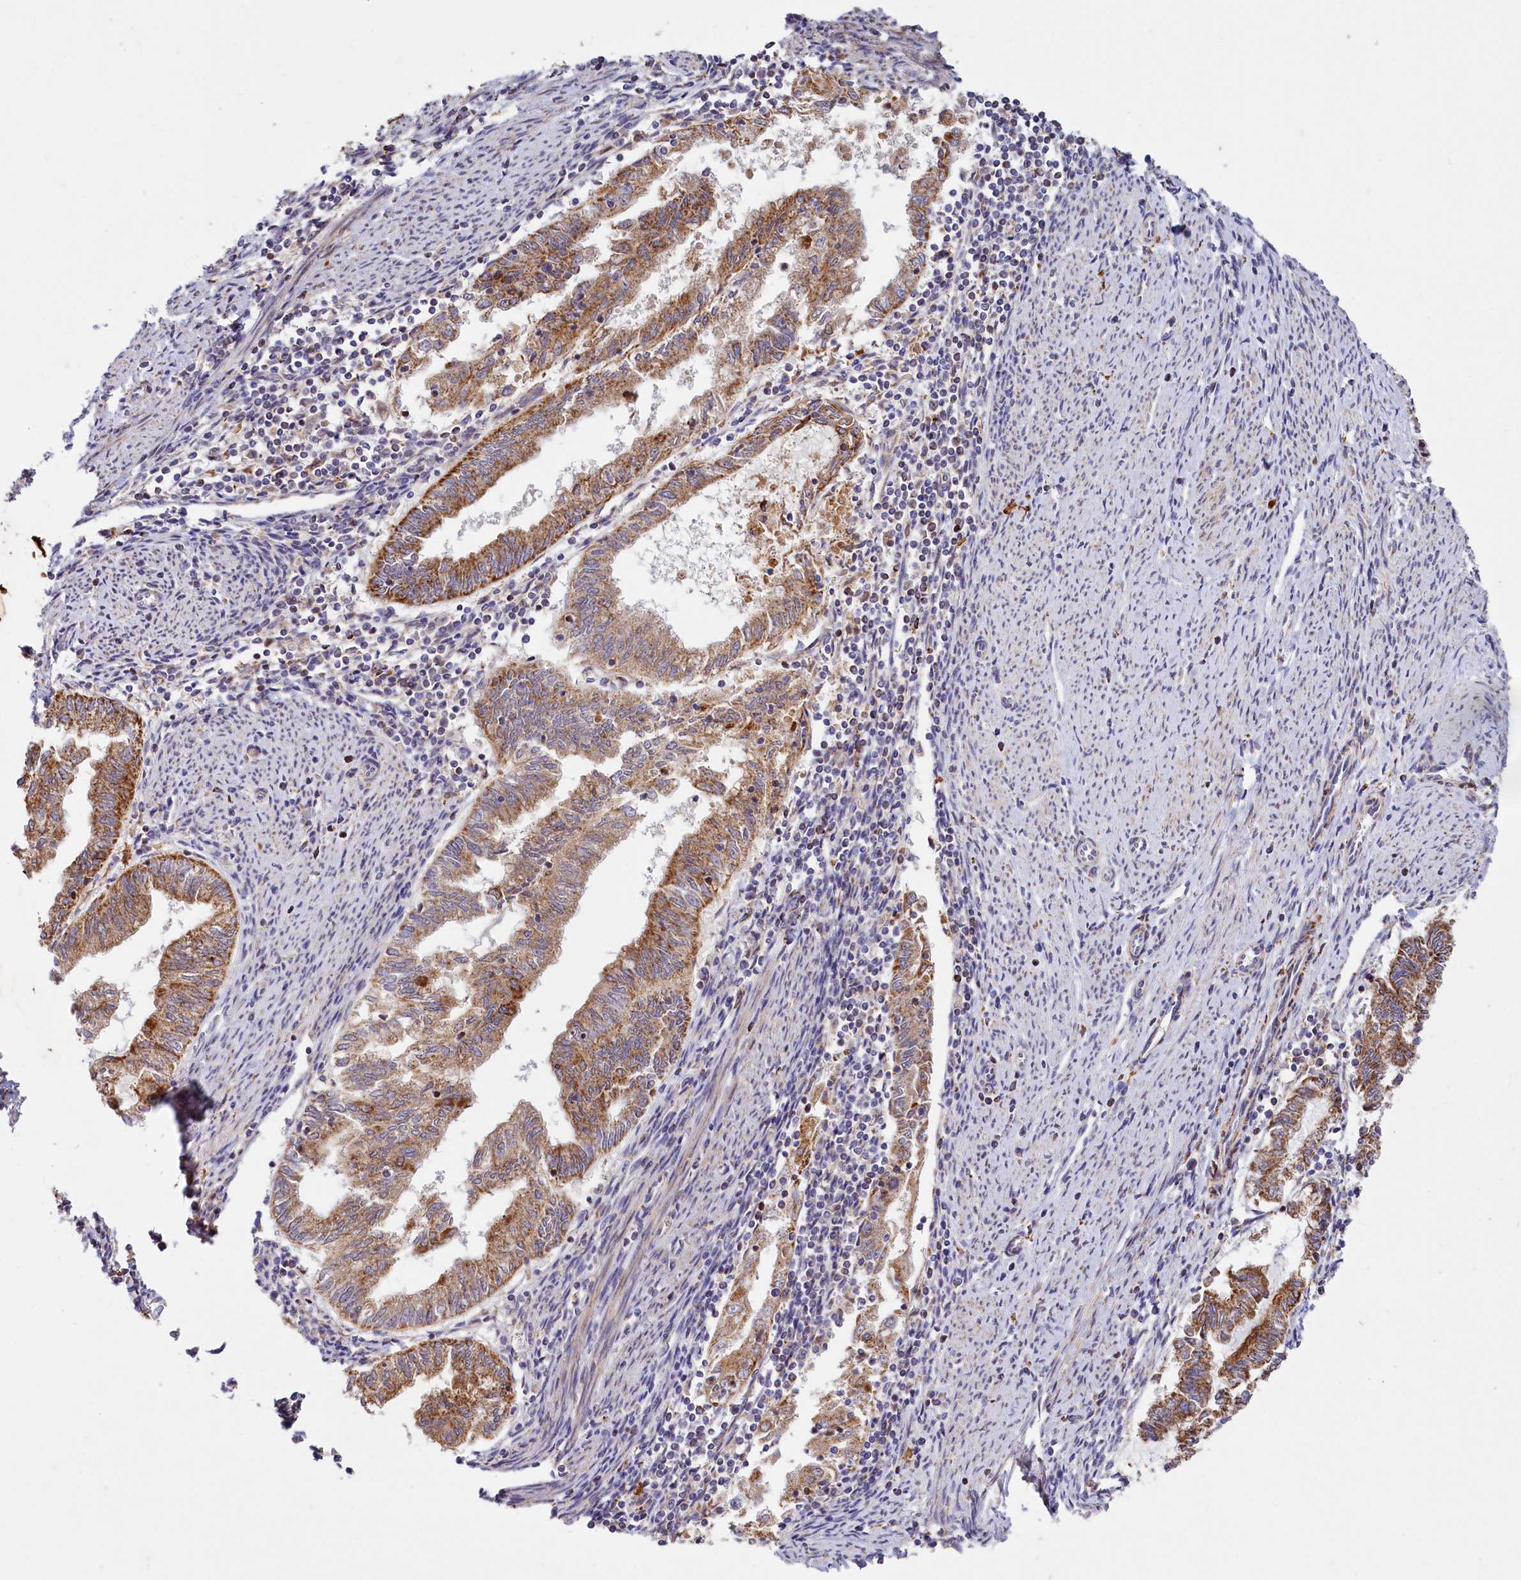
{"staining": {"intensity": "moderate", "quantity": ">75%", "location": "cytoplasmic/membranous"}, "tissue": "endometrial cancer", "cell_type": "Tumor cells", "image_type": "cancer", "snomed": [{"axis": "morphology", "description": "Adenocarcinoma, NOS"}, {"axis": "topography", "description": "Endometrium"}], "caption": "Immunohistochemical staining of endometrial adenocarcinoma reveals medium levels of moderate cytoplasmic/membranous expression in approximately >75% of tumor cells. The staining is performed using DAB (3,3'-diaminobenzidine) brown chromogen to label protein expression. The nuclei are counter-stained blue using hematoxylin.", "gene": "DYNC2H1", "patient": {"sex": "female", "age": 79}}